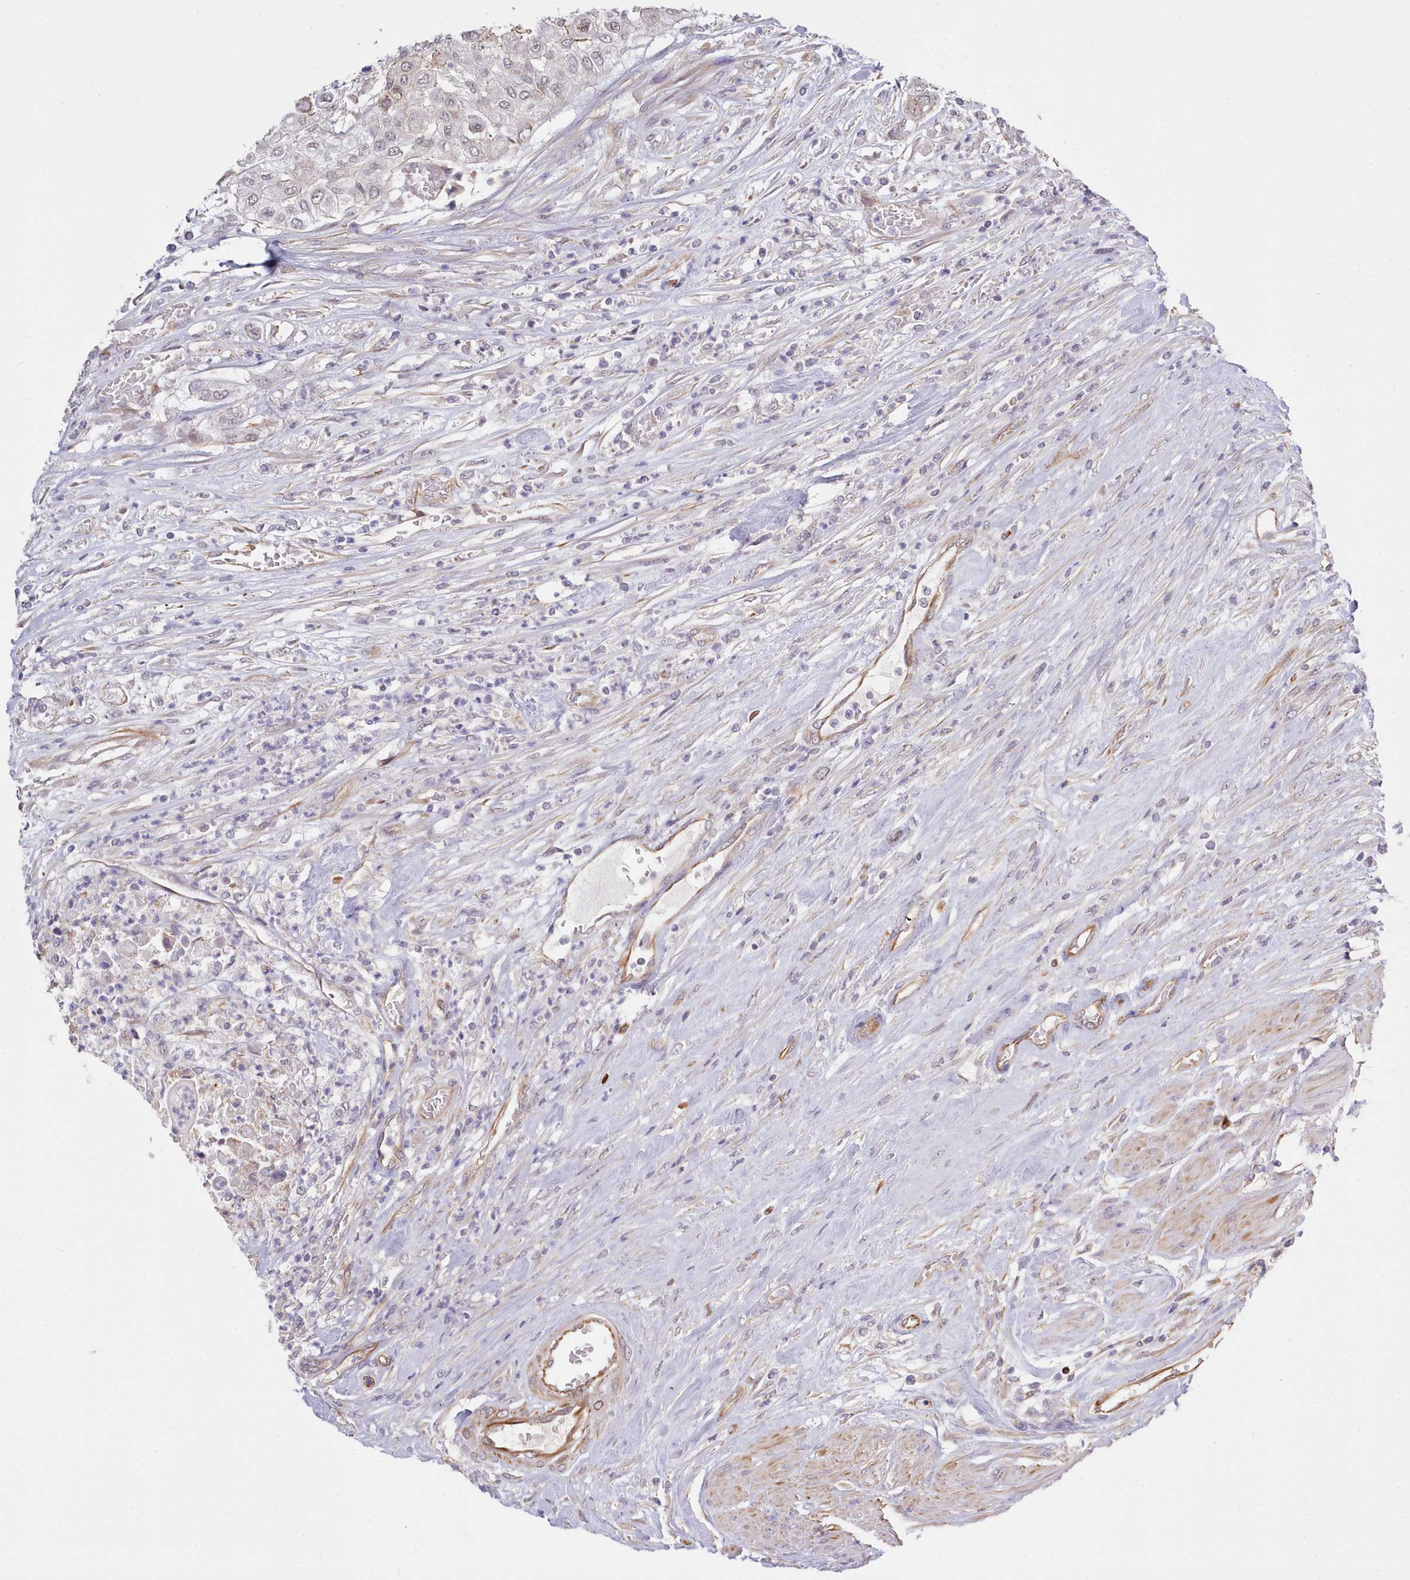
{"staining": {"intensity": "weak", "quantity": "25%-75%", "location": "nuclear"}, "tissue": "urothelial cancer", "cell_type": "Tumor cells", "image_type": "cancer", "snomed": [{"axis": "morphology", "description": "Urothelial carcinoma, High grade"}, {"axis": "topography", "description": "Urinary bladder"}], "caption": "Urothelial cancer stained with a protein marker exhibits weak staining in tumor cells.", "gene": "ZC3H13", "patient": {"sex": "female", "age": 79}}